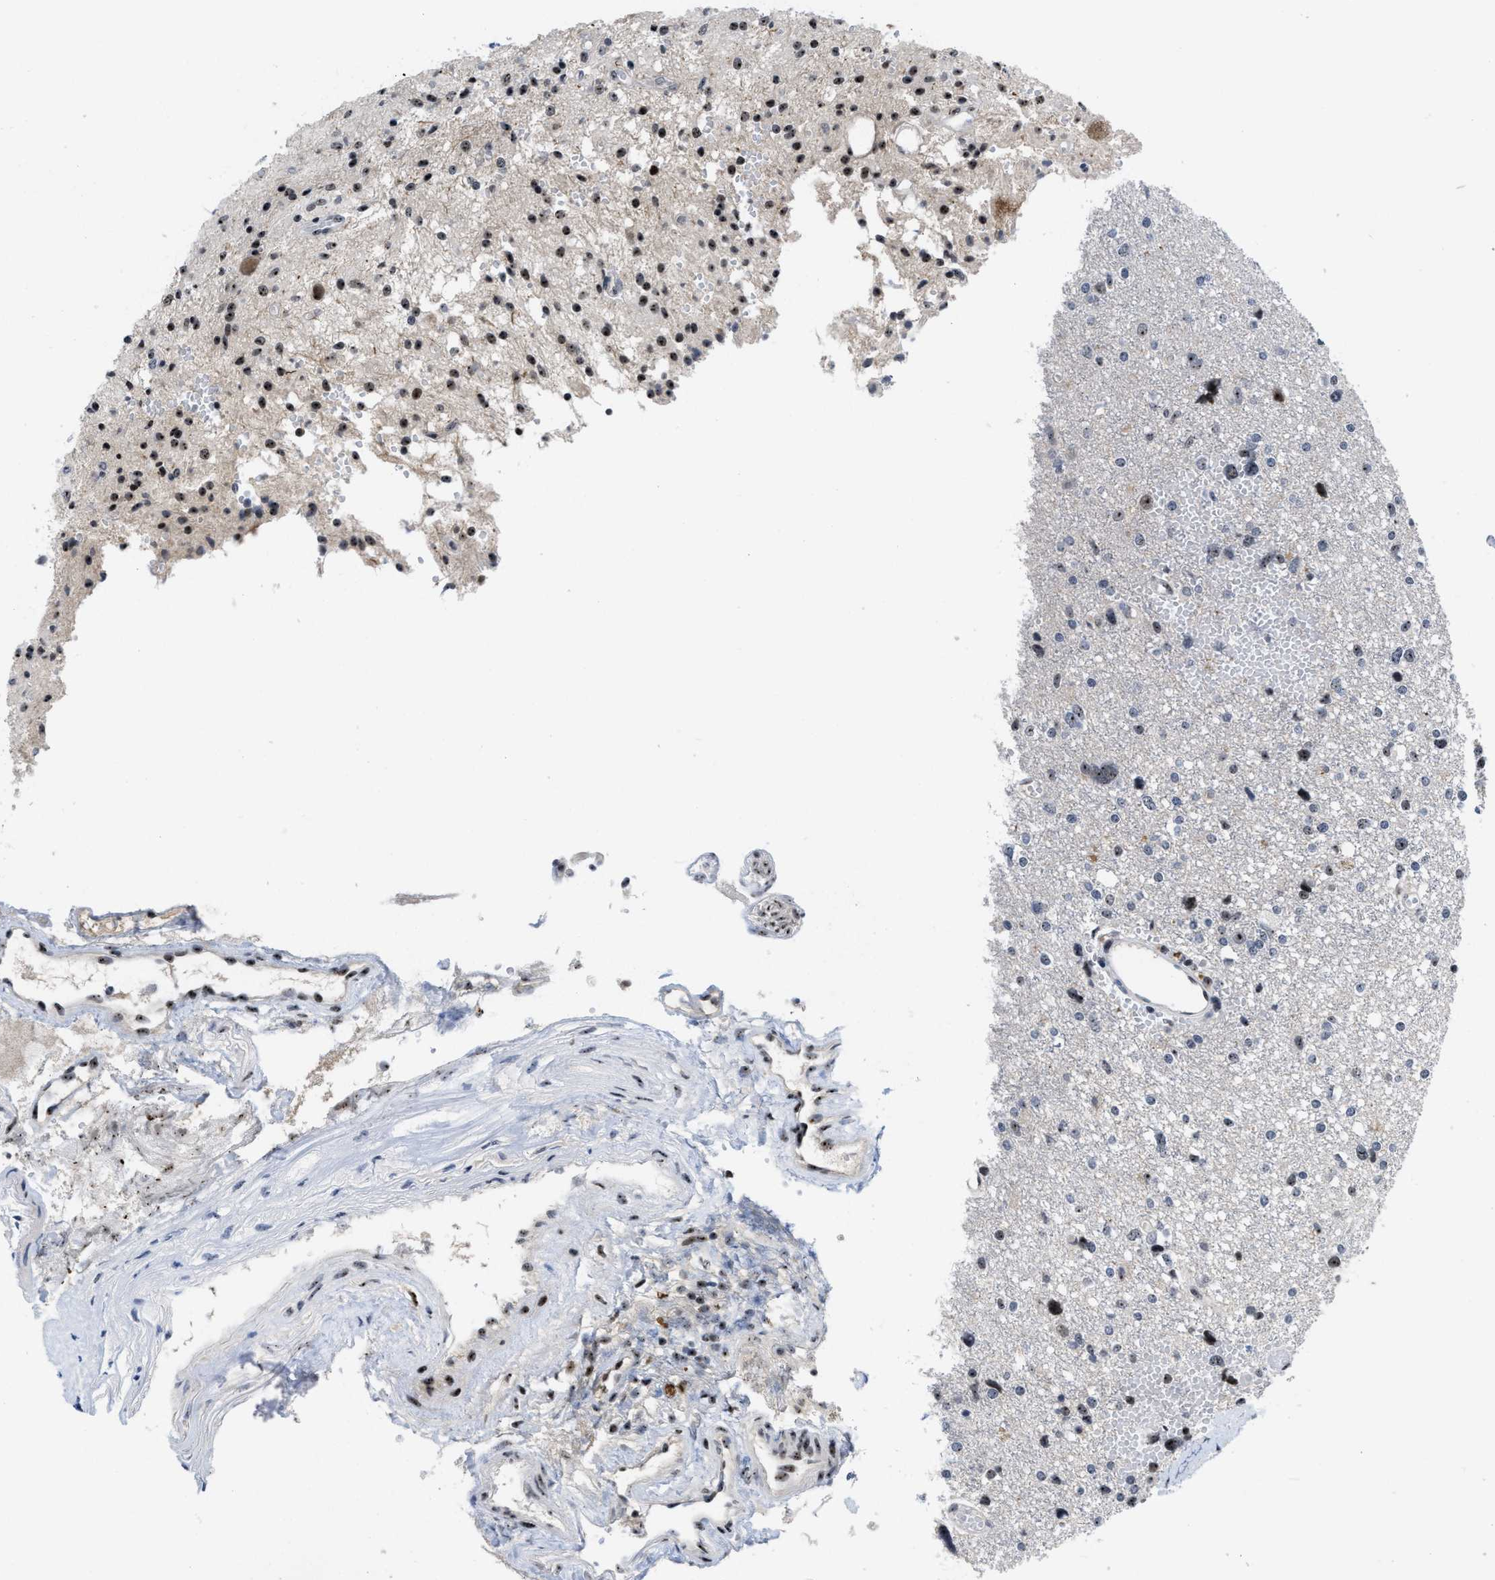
{"staining": {"intensity": "strong", "quantity": "25%-75%", "location": "nuclear"}, "tissue": "glioma", "cell_type": "Tumor cells", "image_type": "cancer", "snomed": [{"axis": "morphology", "description": "Glioma, malignant, High grade"}, {"axis": "topography", "description": "Brain"}], "caption": "Protein analysis of malignant glioma (high-grade) tissue demonstrates strong nuclear positivity in about 25%-75% of tumor cells.", "gene": "NOP58", "patient": {"sex": "female", "age": 59}}